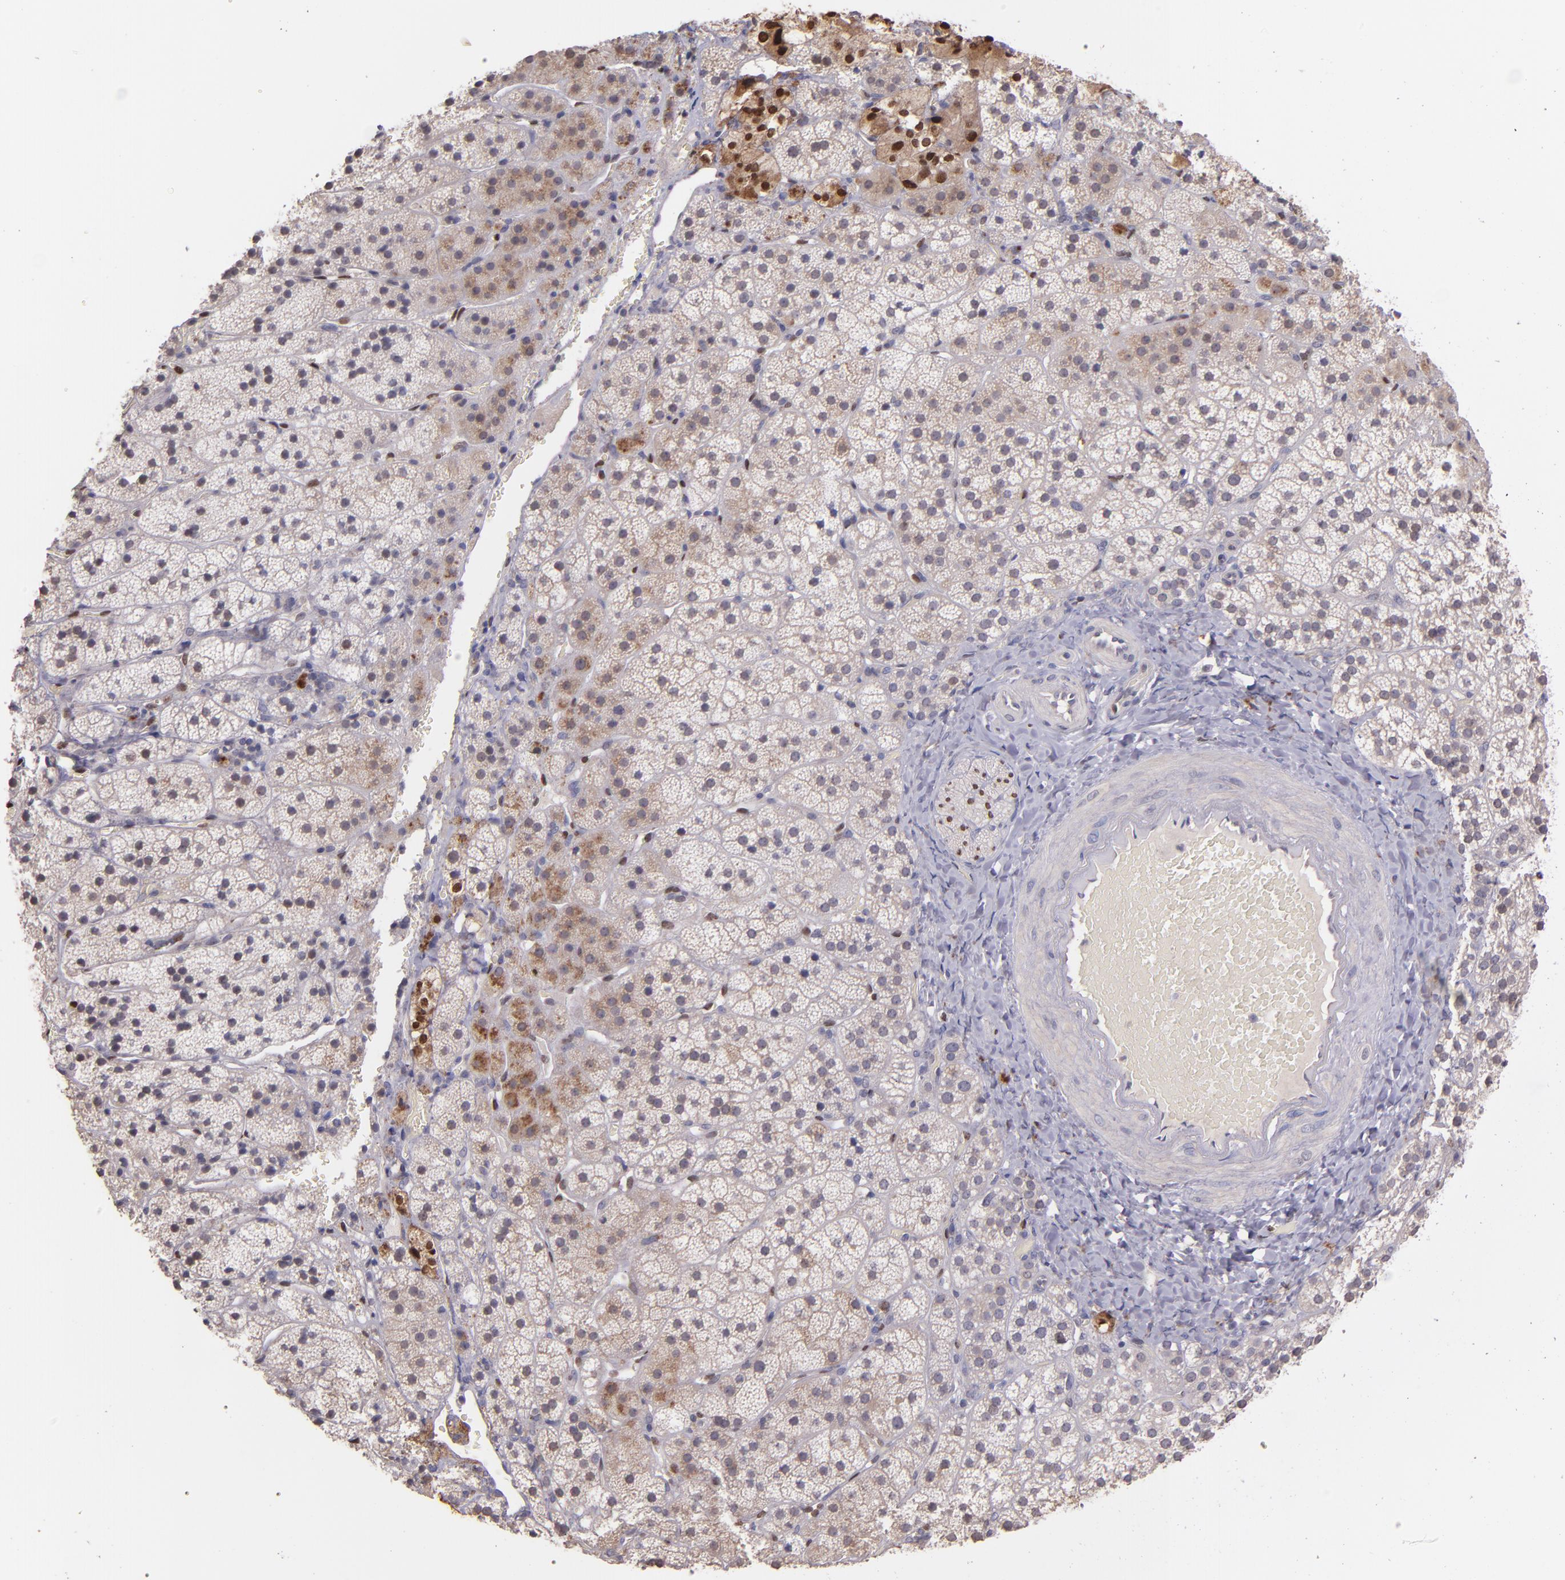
{"staining": {"intensity": "moderate", "quantity": "25%-75%", "location": "cytoplasmic/membranous"}, "tissue": "adrenal gland", "cell_type": "Glandular cells", "image_type": "normal", "snomed": [{"axis": "morphology", "description": "Normal tissue, NOS"}, {"axis": "topography", "description": "Adrenal gland"}], "caption": "Immunohistochemistry (IHC) image of benign adrenal gland: human adrenal gland stained using immunohistochemistry displays medium levels of moderate protein expression localized specifically in the cytoplasmic/membranous of glandular cells, appearing as a cytoplasmic/membranous brown color.", "gene": "NUP62CL", "patient": {"sex": "female", "age": 44}}